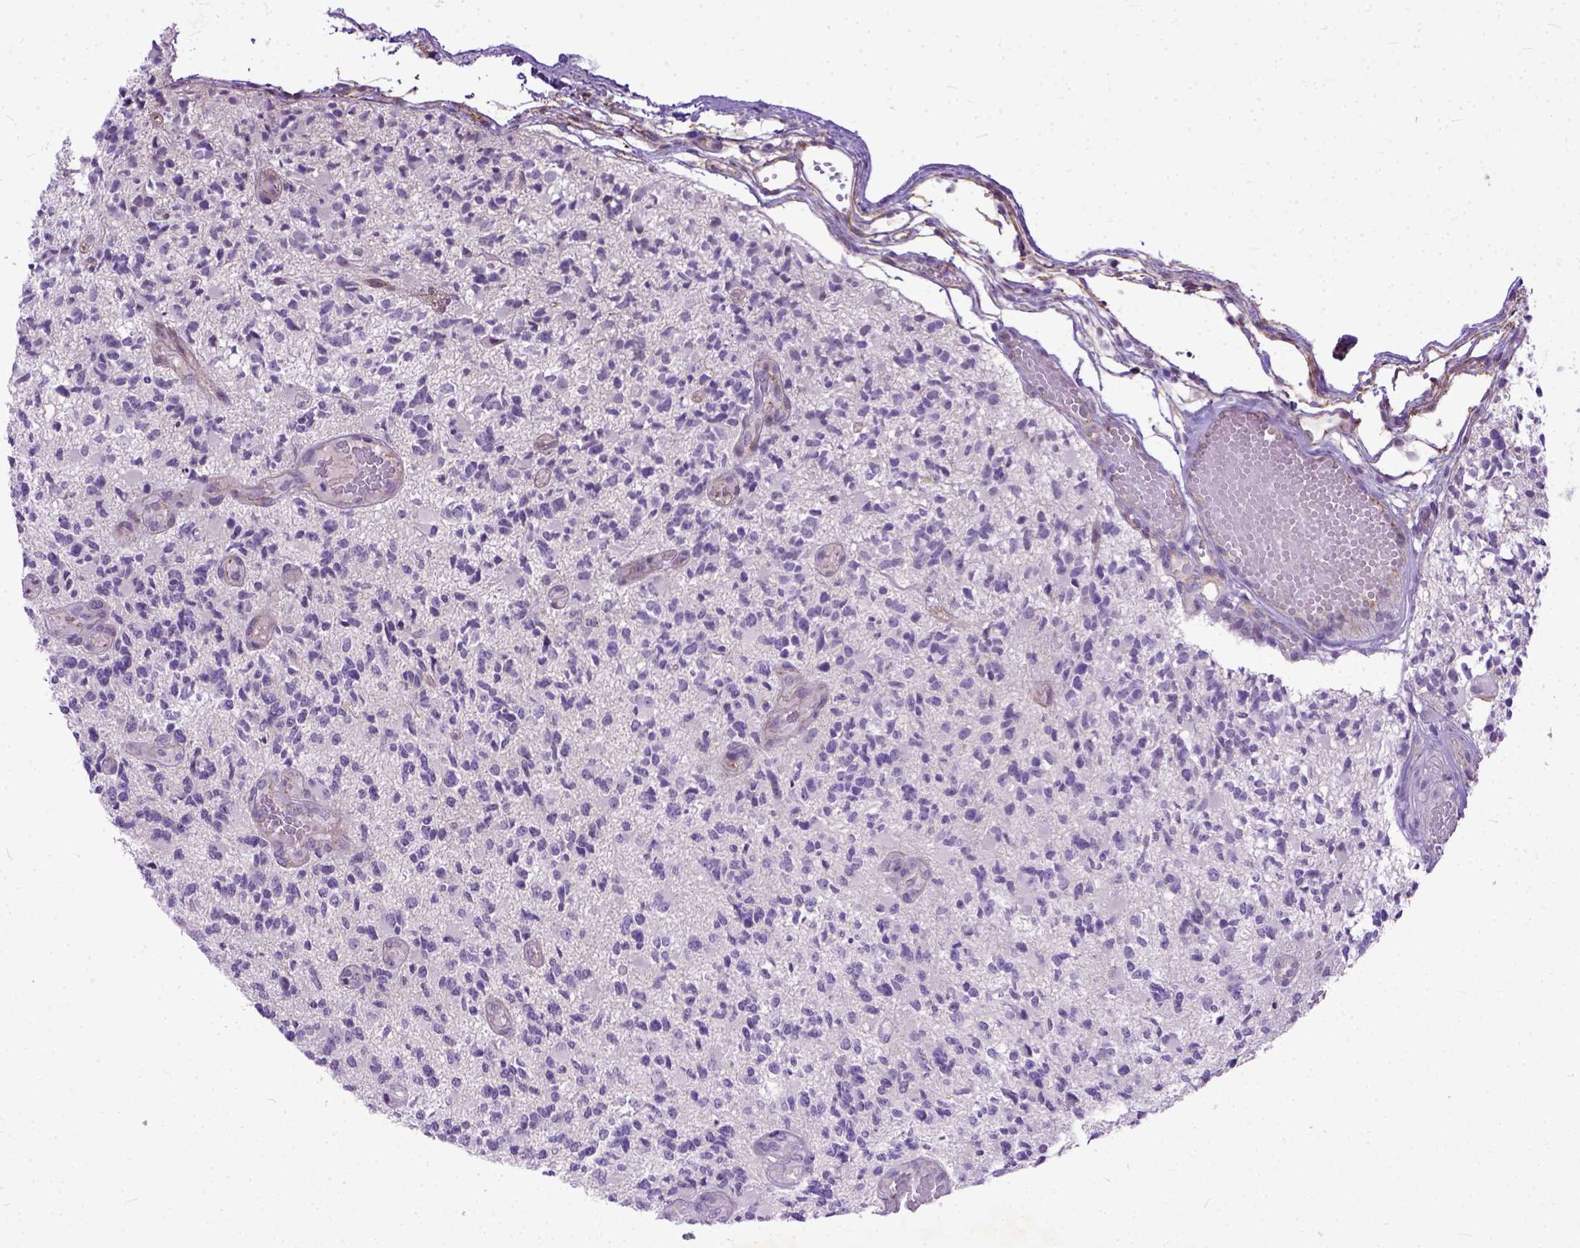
{"staining": {"intensity": "negative", "quantity": "none", "location": "none"}, "tissue": "glioma", "cell_type": "Tumor cells", "image_type": "cancer", "snomed": [{"axis": "morphology", "description": "Glioma, malignant, High grade"}, {"axis": "topography", "description": "Brain"}], "caption": "Tumor cells are negative for protein expression in human high-grade glioma (malignant).", "gene": "ADGRF1", "patient": {"sex": "female", "age": 63}}